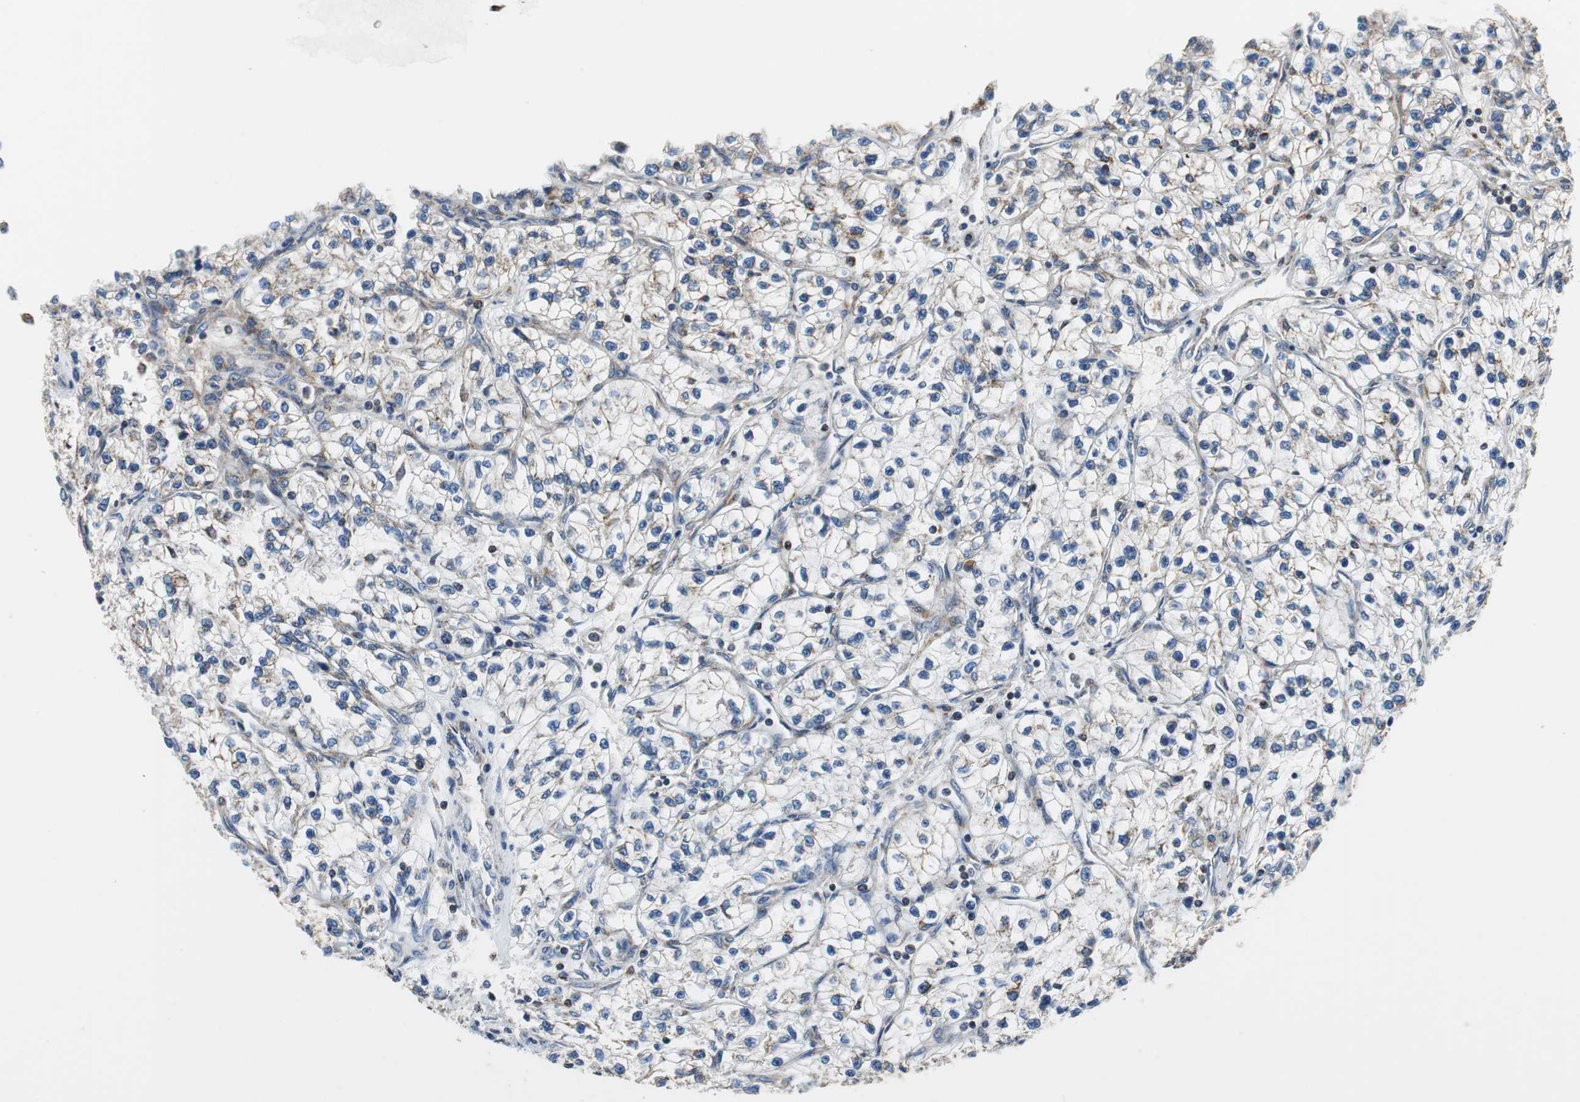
{"staining": {"intensity": "weak", "quantity": "<25%", "location": "cytoplasmic/membranous"}, "tissue": "renal cancer", "cell_type": "Tumor cells", "image_type": "cancer", "snomed": [{"axis": "morphology", "description": "Adenocarcinoma, NOS"}, {"axis": "topography", "description": "Kidney"}], "caption": "Immunohistochemistry (IHC) micrograph of neoplastic tissue: human renal cancer stained with DAB demonstrates no significant protein positivity in tumor cells.", "gene": "GSTK1", "patient": {"sex": "female", "age": 57}}